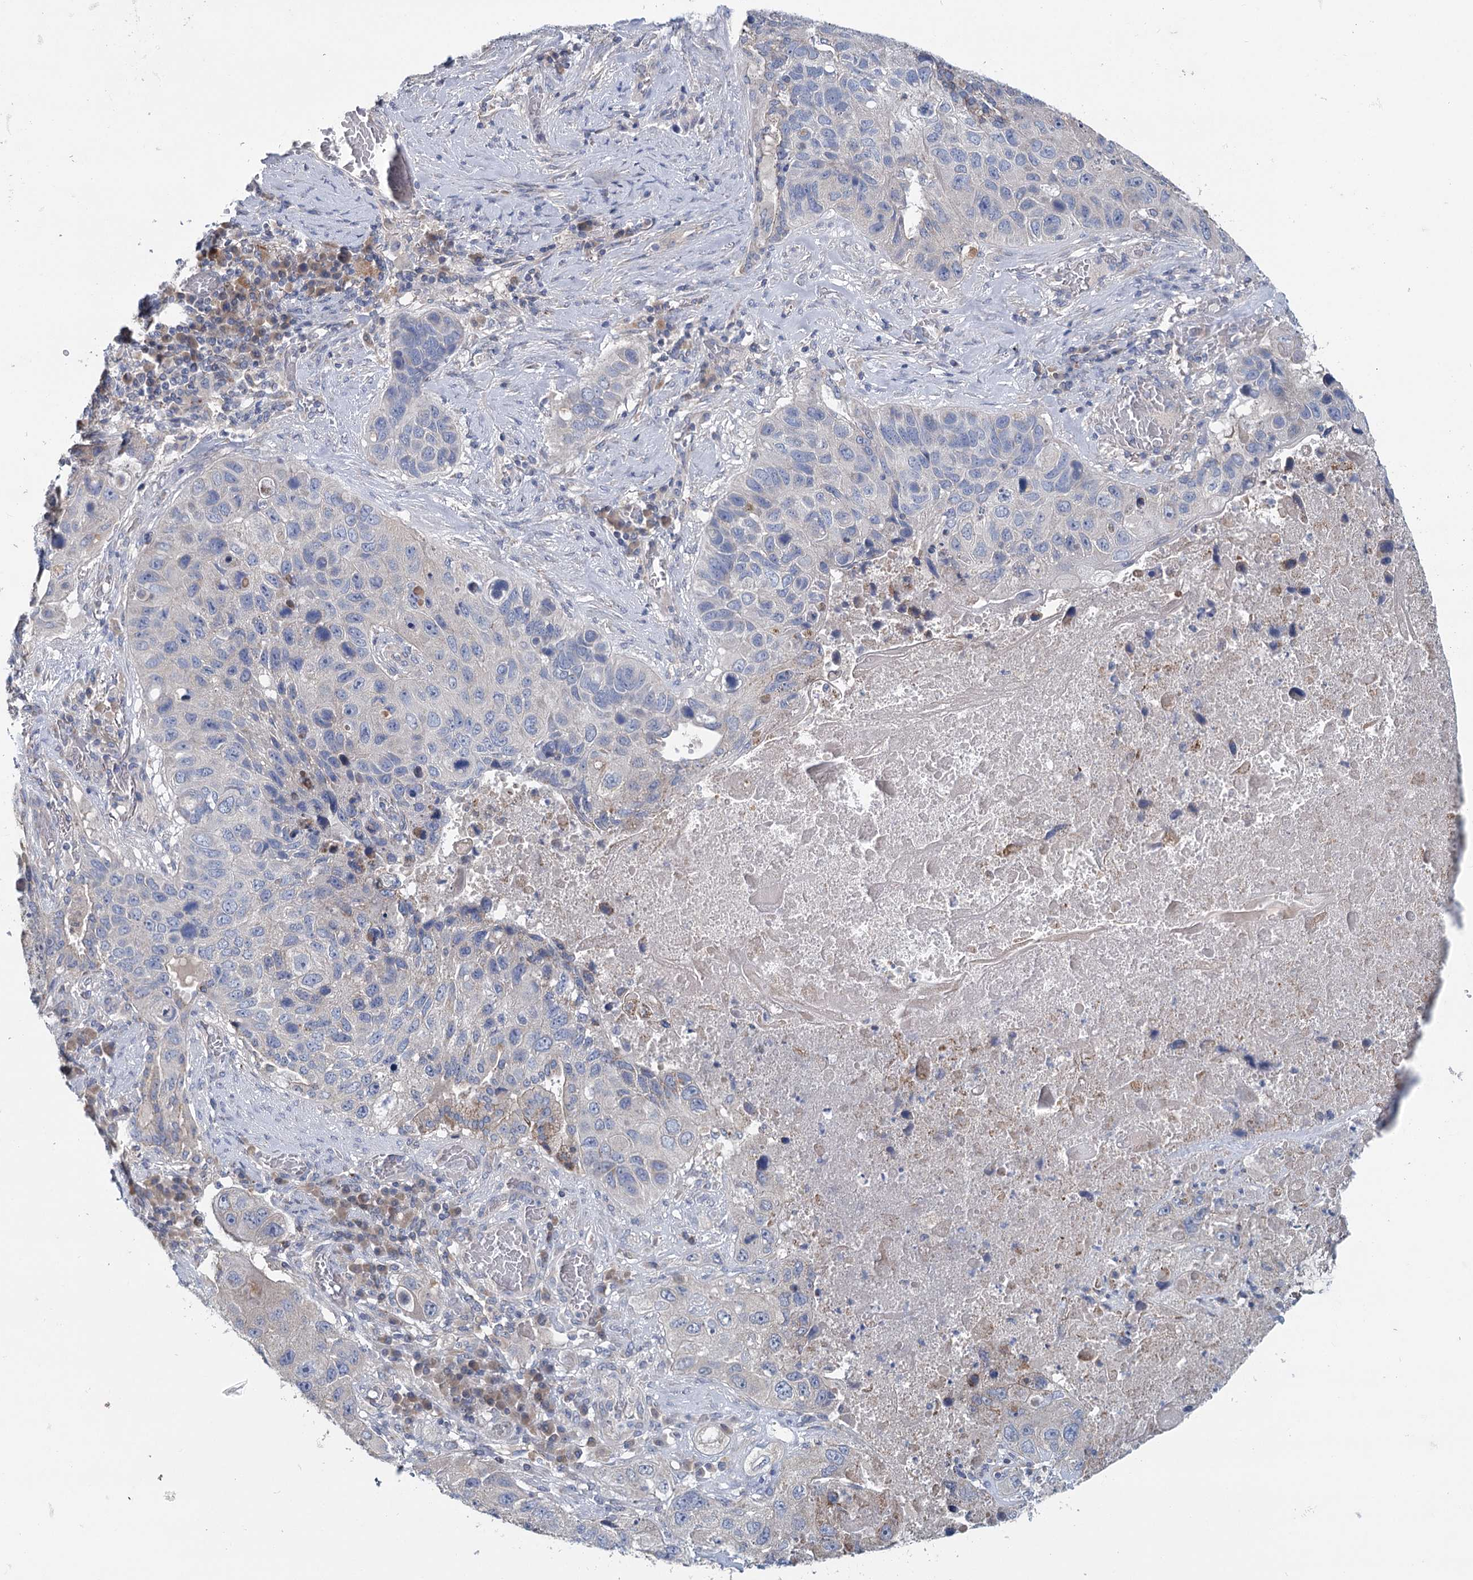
{"staining": {"intensity": "negative", "quantity": "none", "location": "none"}, "tissue": "lung cancer", "cell_type": "Tumor cells", "image_type": "cancer", "snomed": [{"axis": "morphology", "description": "Squamous cell carcinoma, NOS"}, {"axis": "topography", "description": "Lung"}], "caption": "The IHC image has no significant positivity in tumor cells of lung cancer tissue.", "gene": "ANKRD16", "patient": {"sex": "male", "age": 61}}